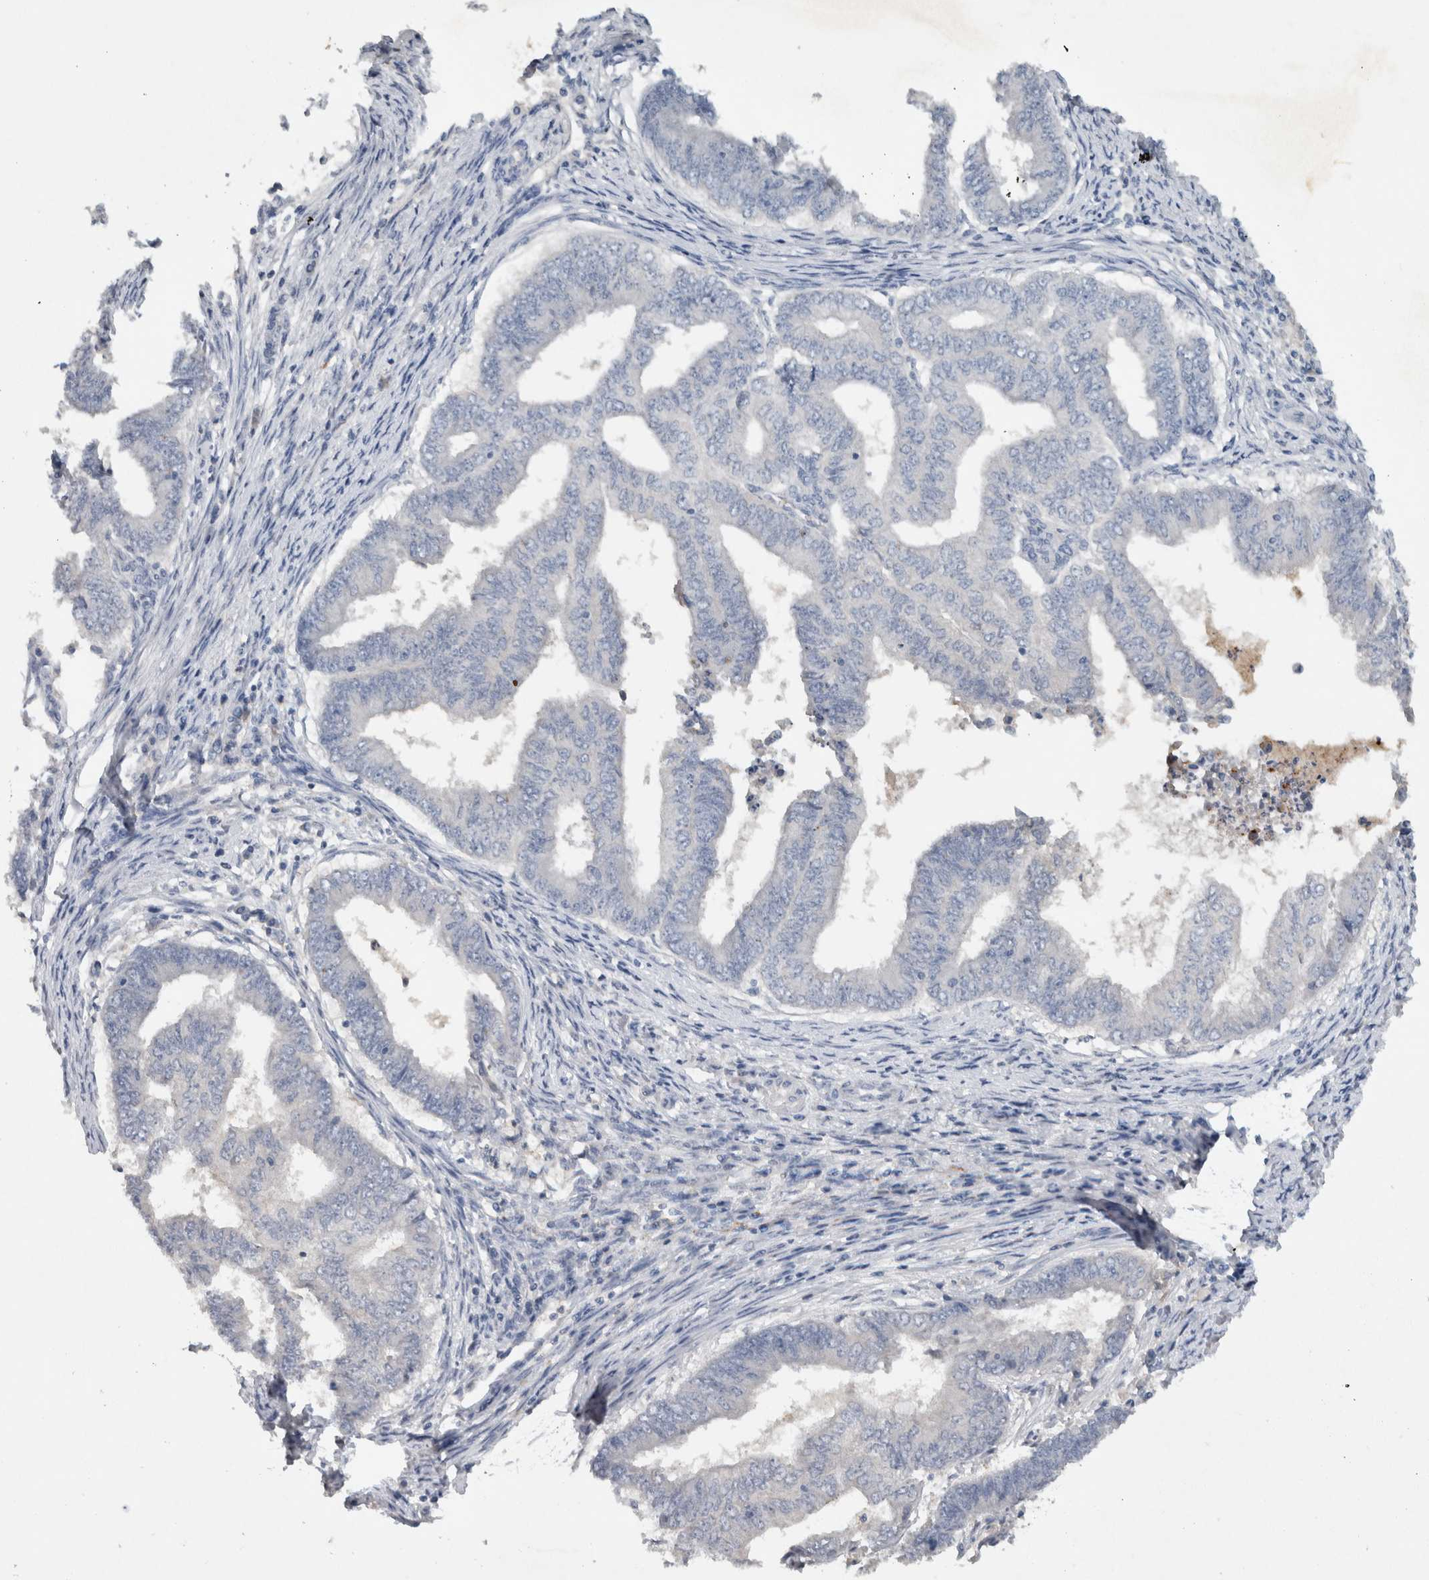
{"staining": {"intensity": "negative", "quantity": "none", "location": "none"}, "tissue": "endometrial cancer", "cell_type": "Tumor cells", "image_type": "cancer", "snomed": [{"axis": "morphology", "description": "Polyp, NOS"}, {"axis": "morphology", "description": "Adenocarcinoma, NOS"}, {"axis": "morphology", "description": "Adenoma, NOS"}, {"axis": "topography", "description": "Endometrium"}], "caption": "Tumor cells show no significant protein staining in endometrial adenoma.", "gene": "HEXD", "patient": {"sex": "female", "age": 79}}